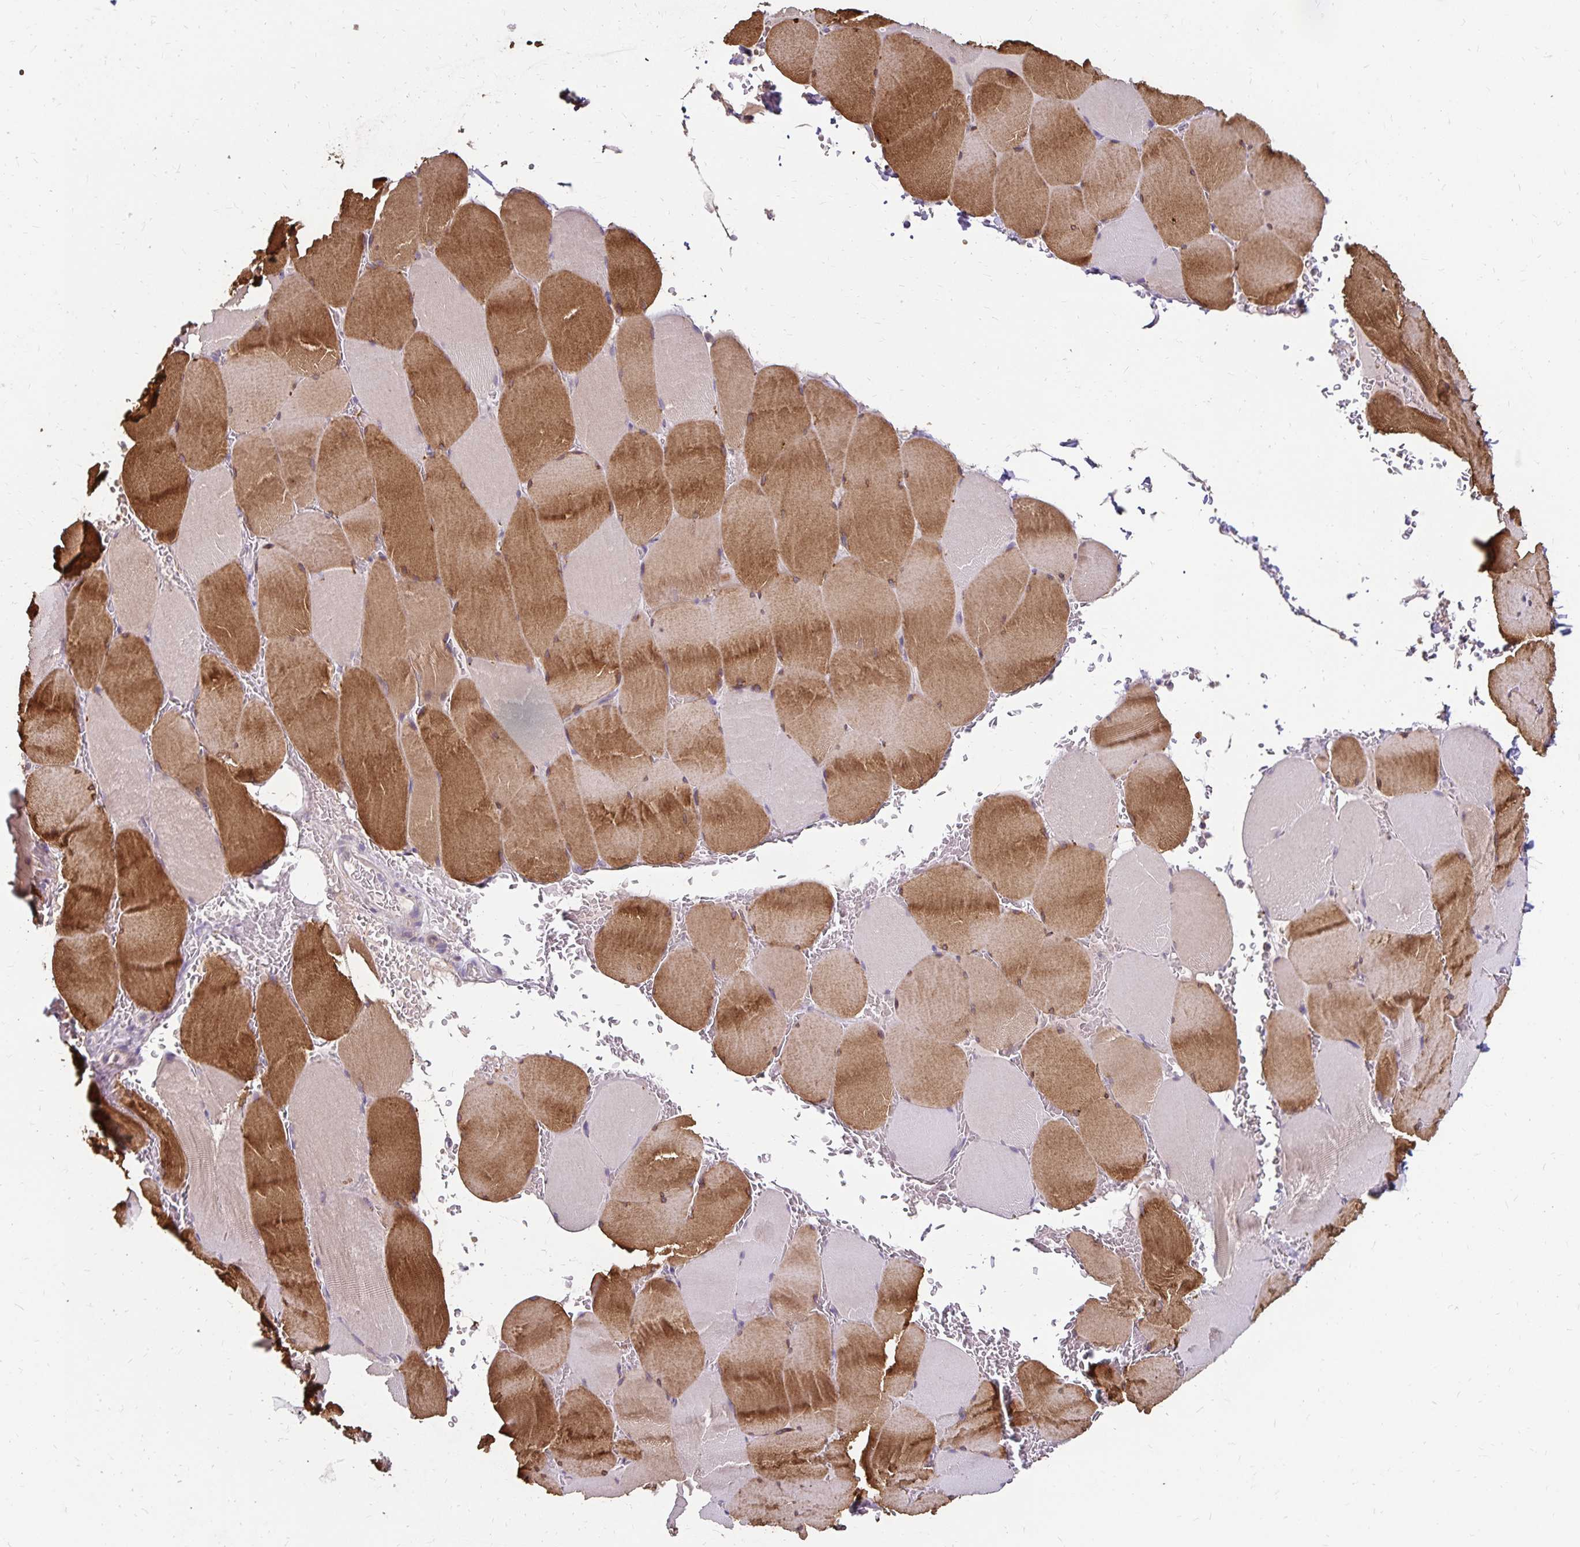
{"staining": {"intensity": "moderate", "quantity": "25%-75%", "location": "cytoplasmic/membranous"}, "tissue": "skeletal muscle", "cell_type": "Myocytes", "image_type": "normal", "snomed": [{"axis": "morphology", "description": "Normal tissue, NOS"}, {"axis": "topography", "description": "Skeletal muscle"}, {"axis": "topography", "description": "Head-Neck"}], "caption": "This micrograph reveals IHC staining of unremarkable human skeletal muscle, with medium moderate cytoplasmic/membranous positivity in approximately 25%-75% of myocytes.", "gene": "EMC10", "patient": {"sex": "male", "age": 66}}